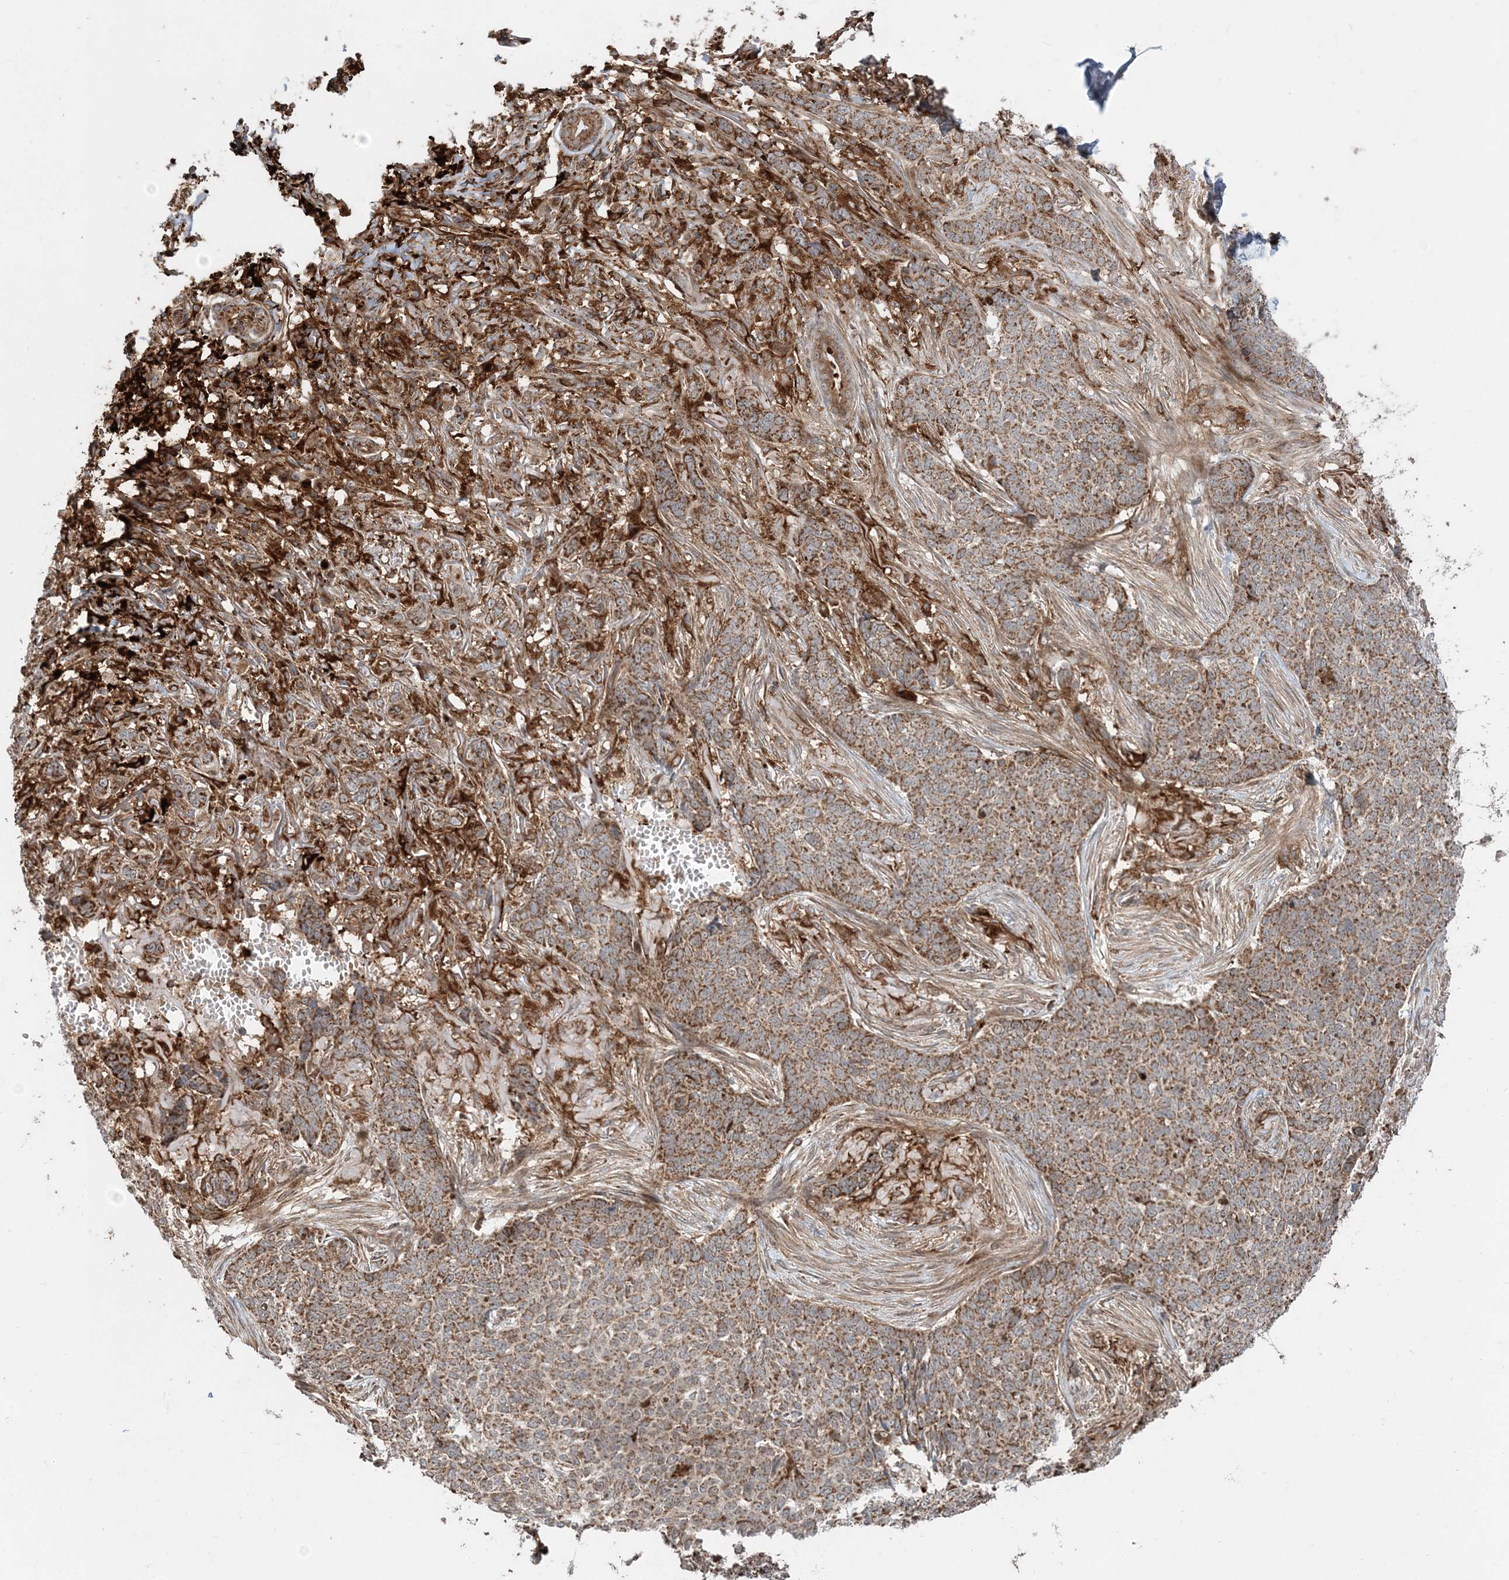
{"staining": {"intensity": "moderate", "quantity": ">75%", "location": "cytoplasmic/membranous"}, "tissue": "skin cancer", "cell_type": "Tumor cells", "image_type": "cancer", "snomed": [{"axis": "morphology", "description": "Basal cell carcinoma"}, {"axis": "topography", "description": "Skin"}], "caption": "About >75% of tumor cells in skin cancer (basal cell carcinoma) show moderate cytoplasmic/membranous protein expression as visualized by brown immunohistochemical staining.", "gene": "LRPPRC", "patient": {"sex": "male", "age": 85}}